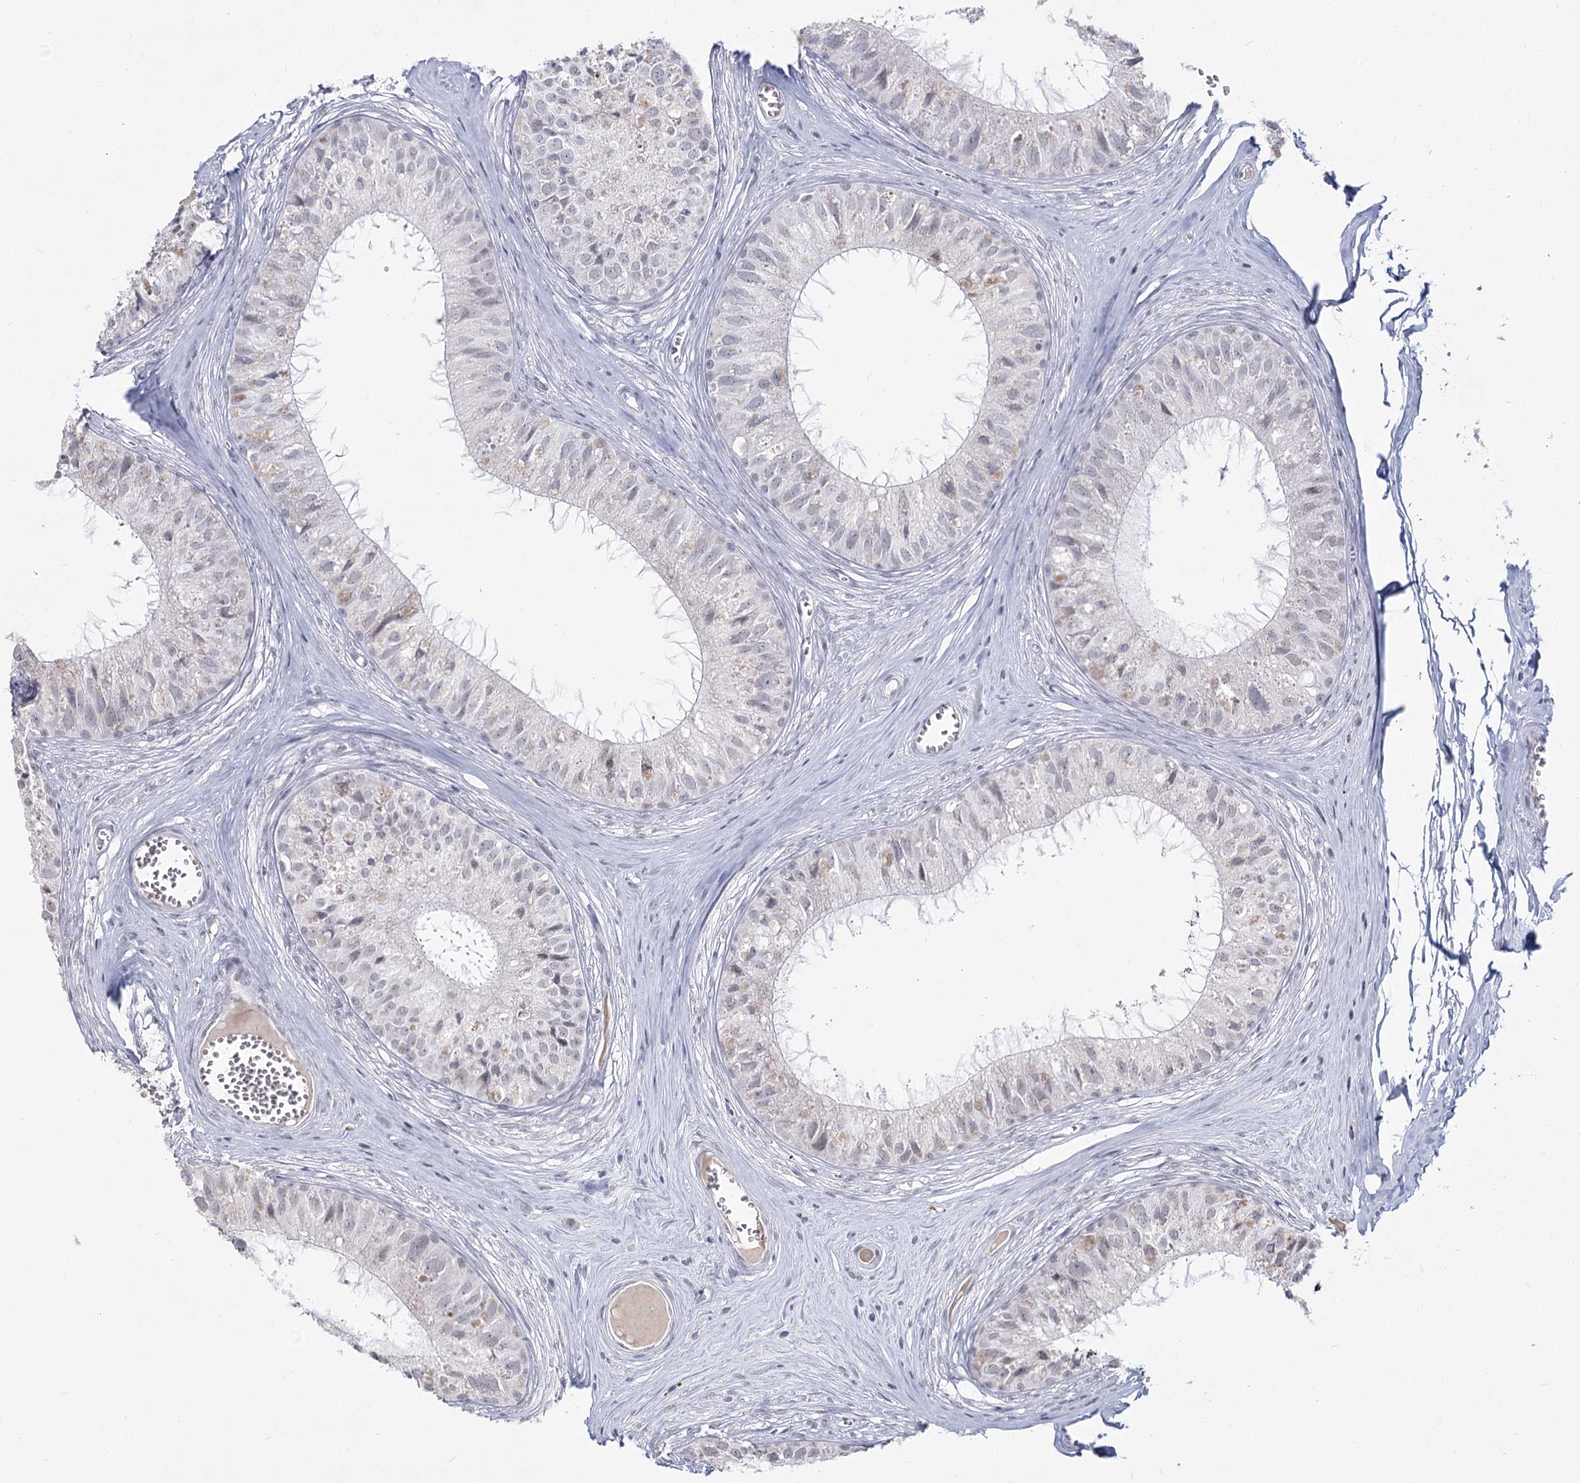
{"staining": {"intensity": "weak", "quantity": "<25%", "location": "cytoplasmic/membranous,nuclear"}, "tissue": "epididymis", "cell_type": "Glandular cells", "image_type": "normal", "snomed": [{"axis": "morphology", "description": "Normal tissue, NOS"}, {"axis": "topography", "description": "Epididymis"}], "caption": "A histopathology image of epididymis stained for a protein demonstrates no brown staining in glandular cells. The staining is performed using DAB (3,3'-diaminobenzidine) brown chromogen with nuclei counter-stained in using hematoxylin.", "gene": "LY6G5C", "patient": {"sex": "male", "age": 36}}